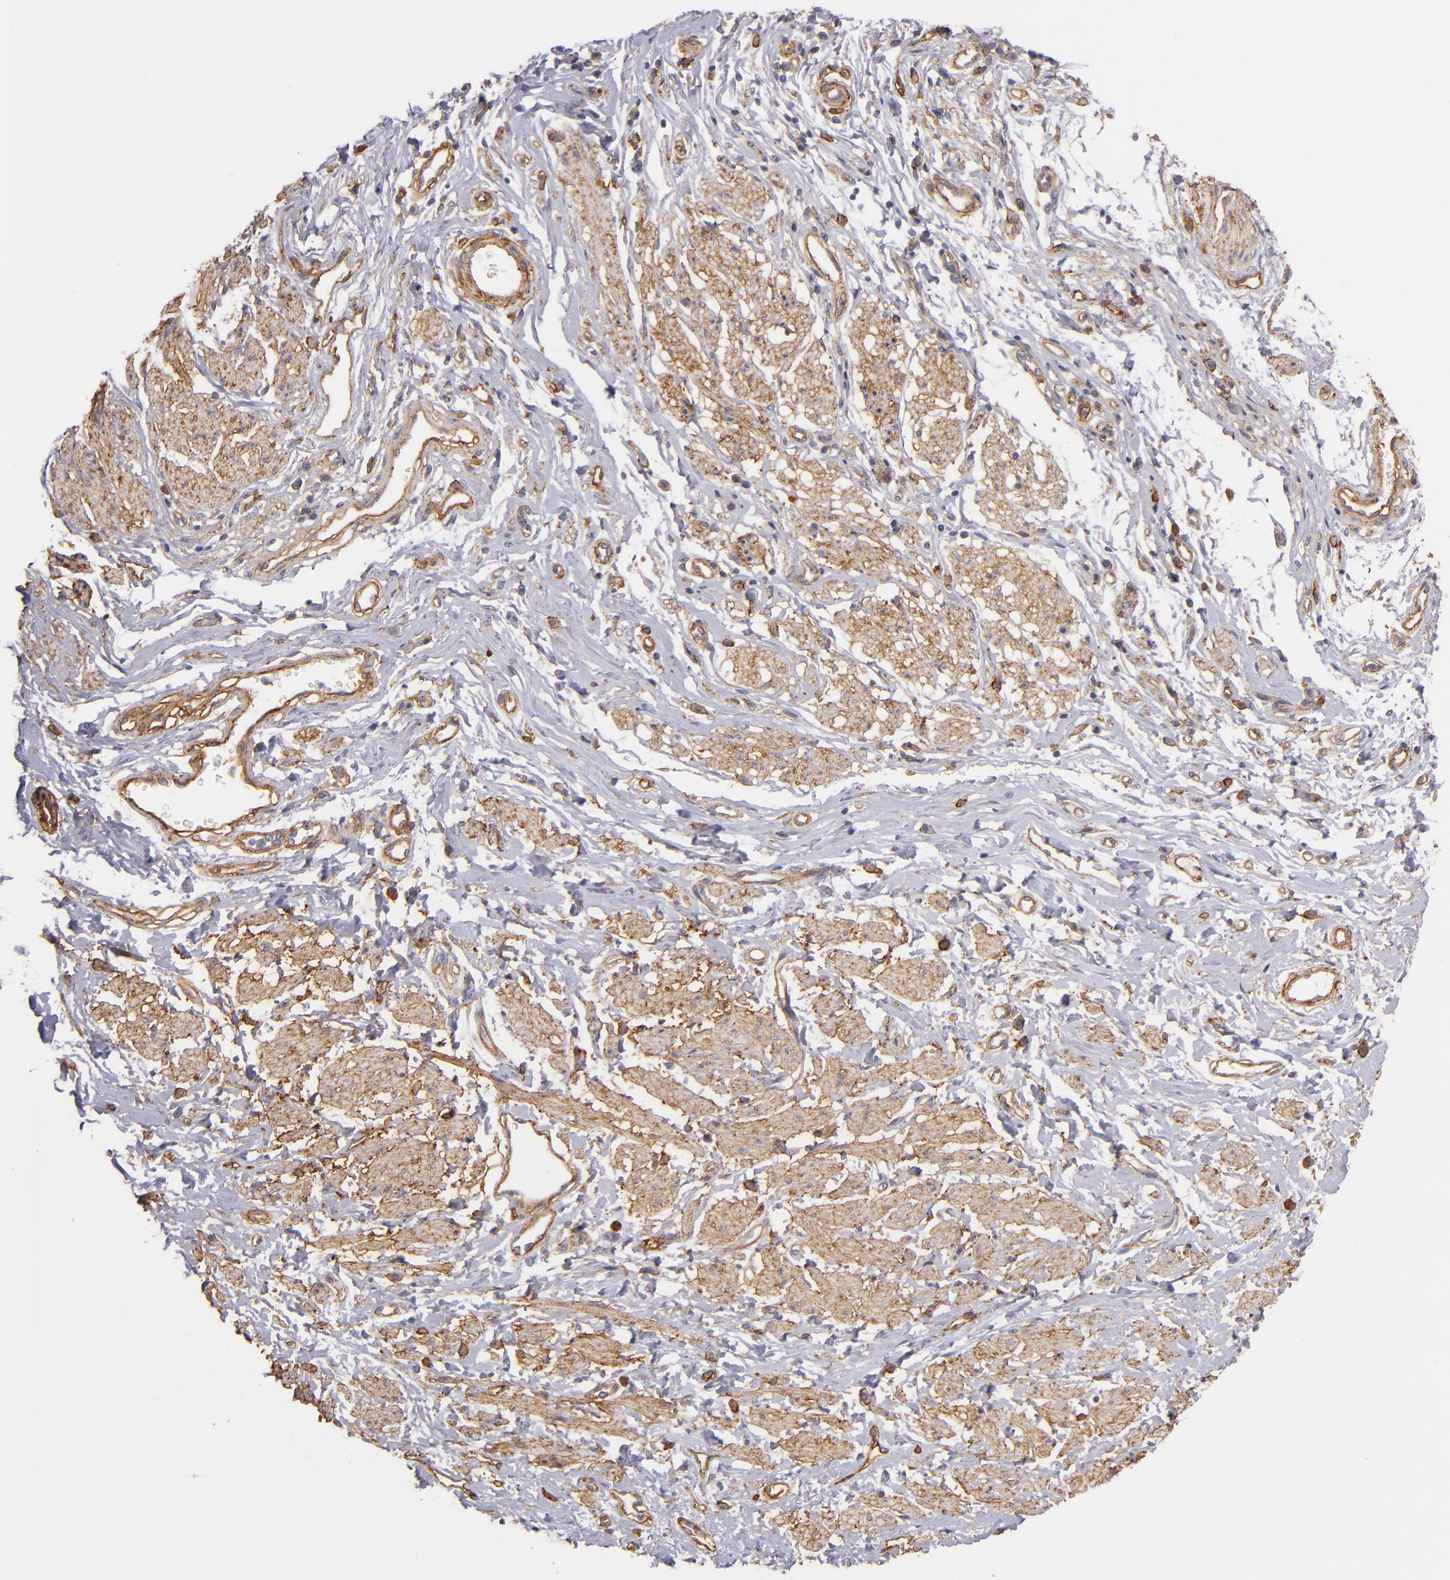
{"staining": {"intensity": "weak", "quantity": "25%-75%", "location": "cytoplasmic/membranous"}, "tissue": "esophagus", "cell_type": "Squamous epithelial cells", "image_type": "normal", "snomed": [{"axis": "morphology", "description": "Normal tissue, NOS"}, {"axis": "topography", "description": "Esophagus"}], "caption": "The image exhibits a brown stain indicating the presence of a protein in the cytoplasmic/membranous of squamous epithelial cells in esophagus. (DAB = brown stain, brightfield microscopy at high magnification).", "gene": "CD151", "patient": {"sex": "male", "age": 70}}